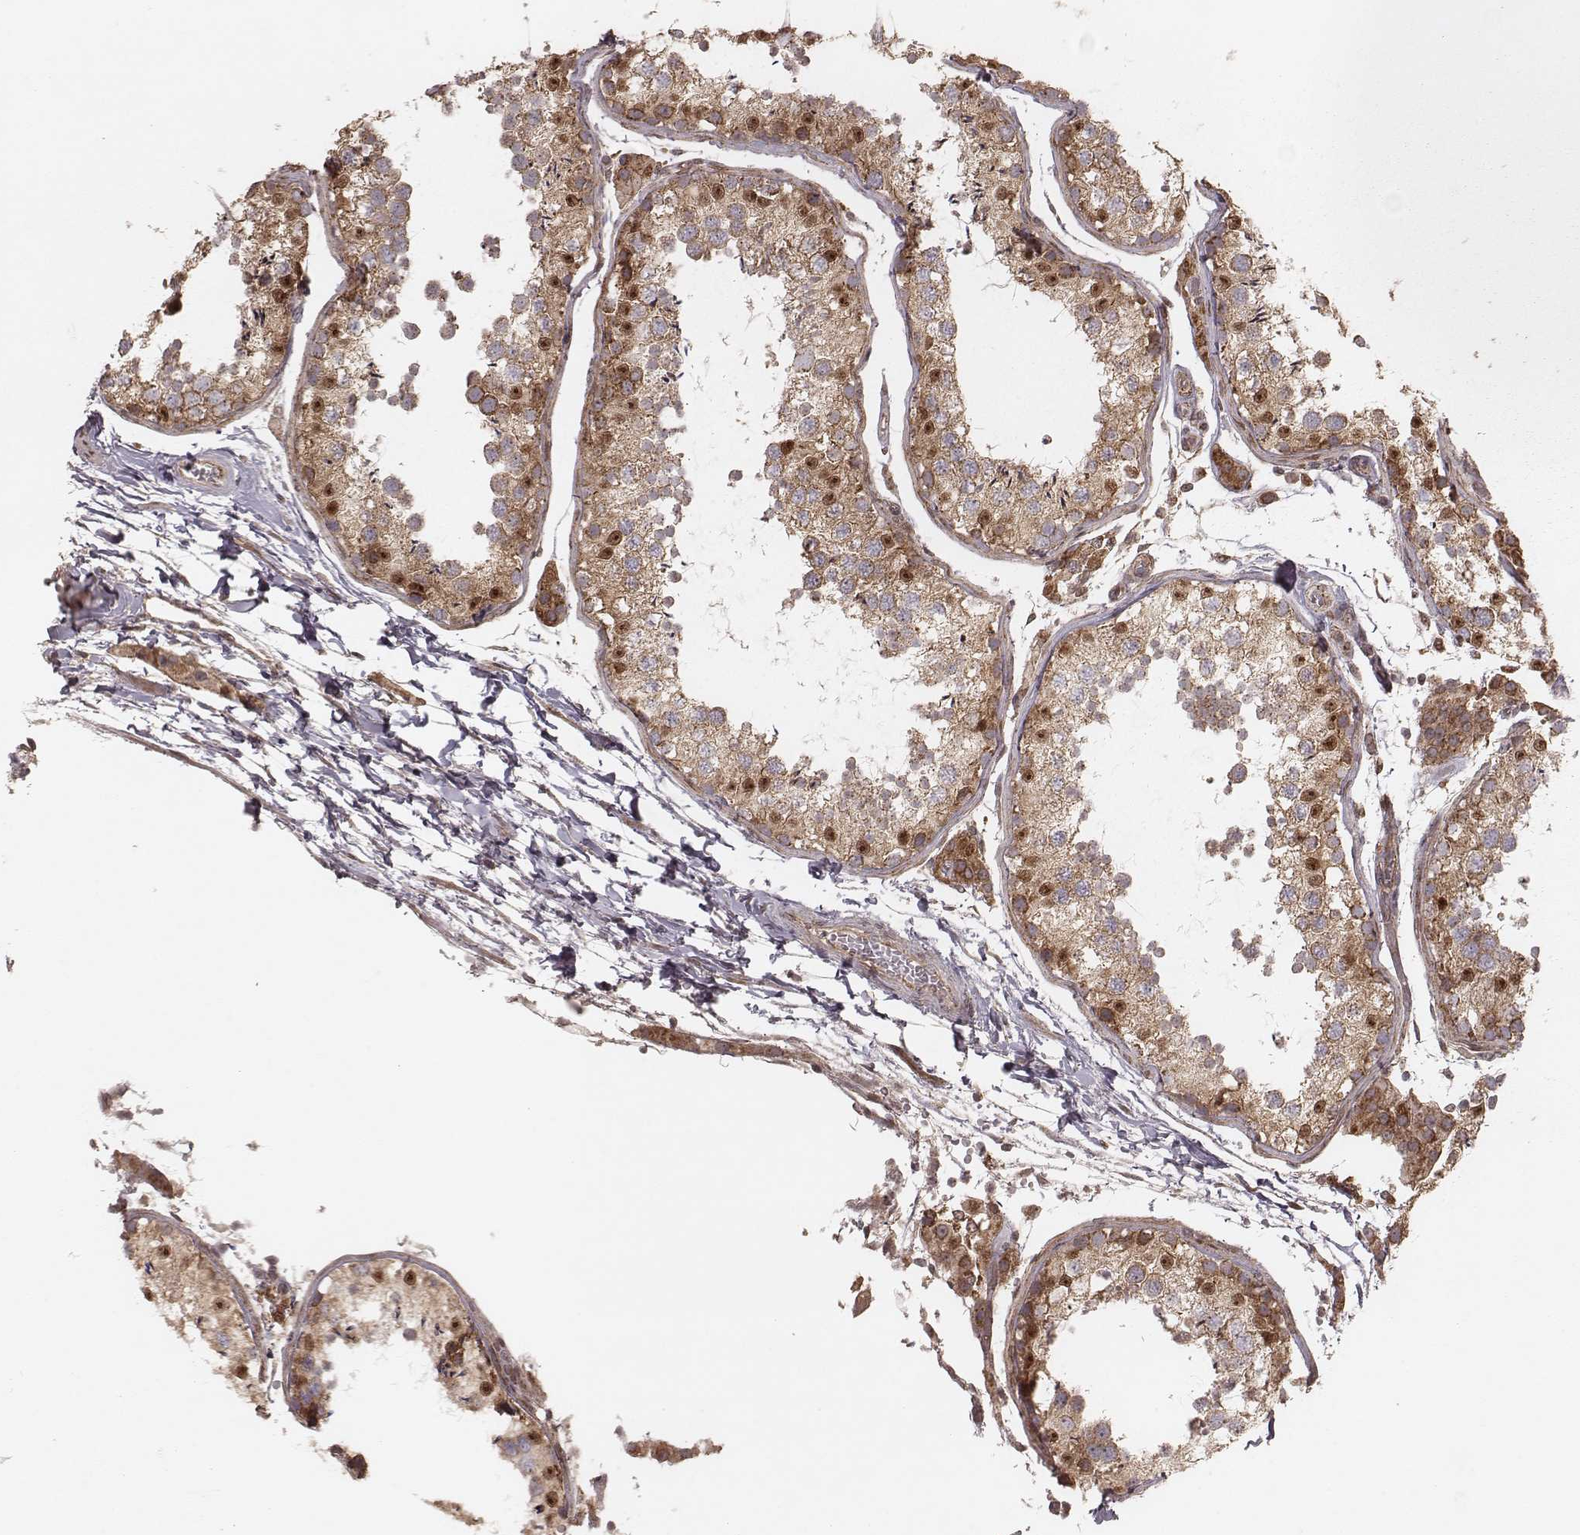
{"staining": {"intensity": "moderate", "quantity": ">75%", "location": "cytoplasmic/membranous,nuclear"}, "tissue": "testis", "cell_type": "Cells in seminiferous ducts", "image_type": "normal", "snomed": [{"axis": "morphology", "description": "Normal tissue, NOS"}, {"axis": "topography", "description": "Testis"}], "caption": "Immunohistochemical staining of benign human testis displays >75% levels of moderate cytoplasmic/membranous,nuclear protein expression in about >75% of cells in seminiferous ducts.", "gene": "NDUFA7", "patient": {"sex": "male", "age": 29}}